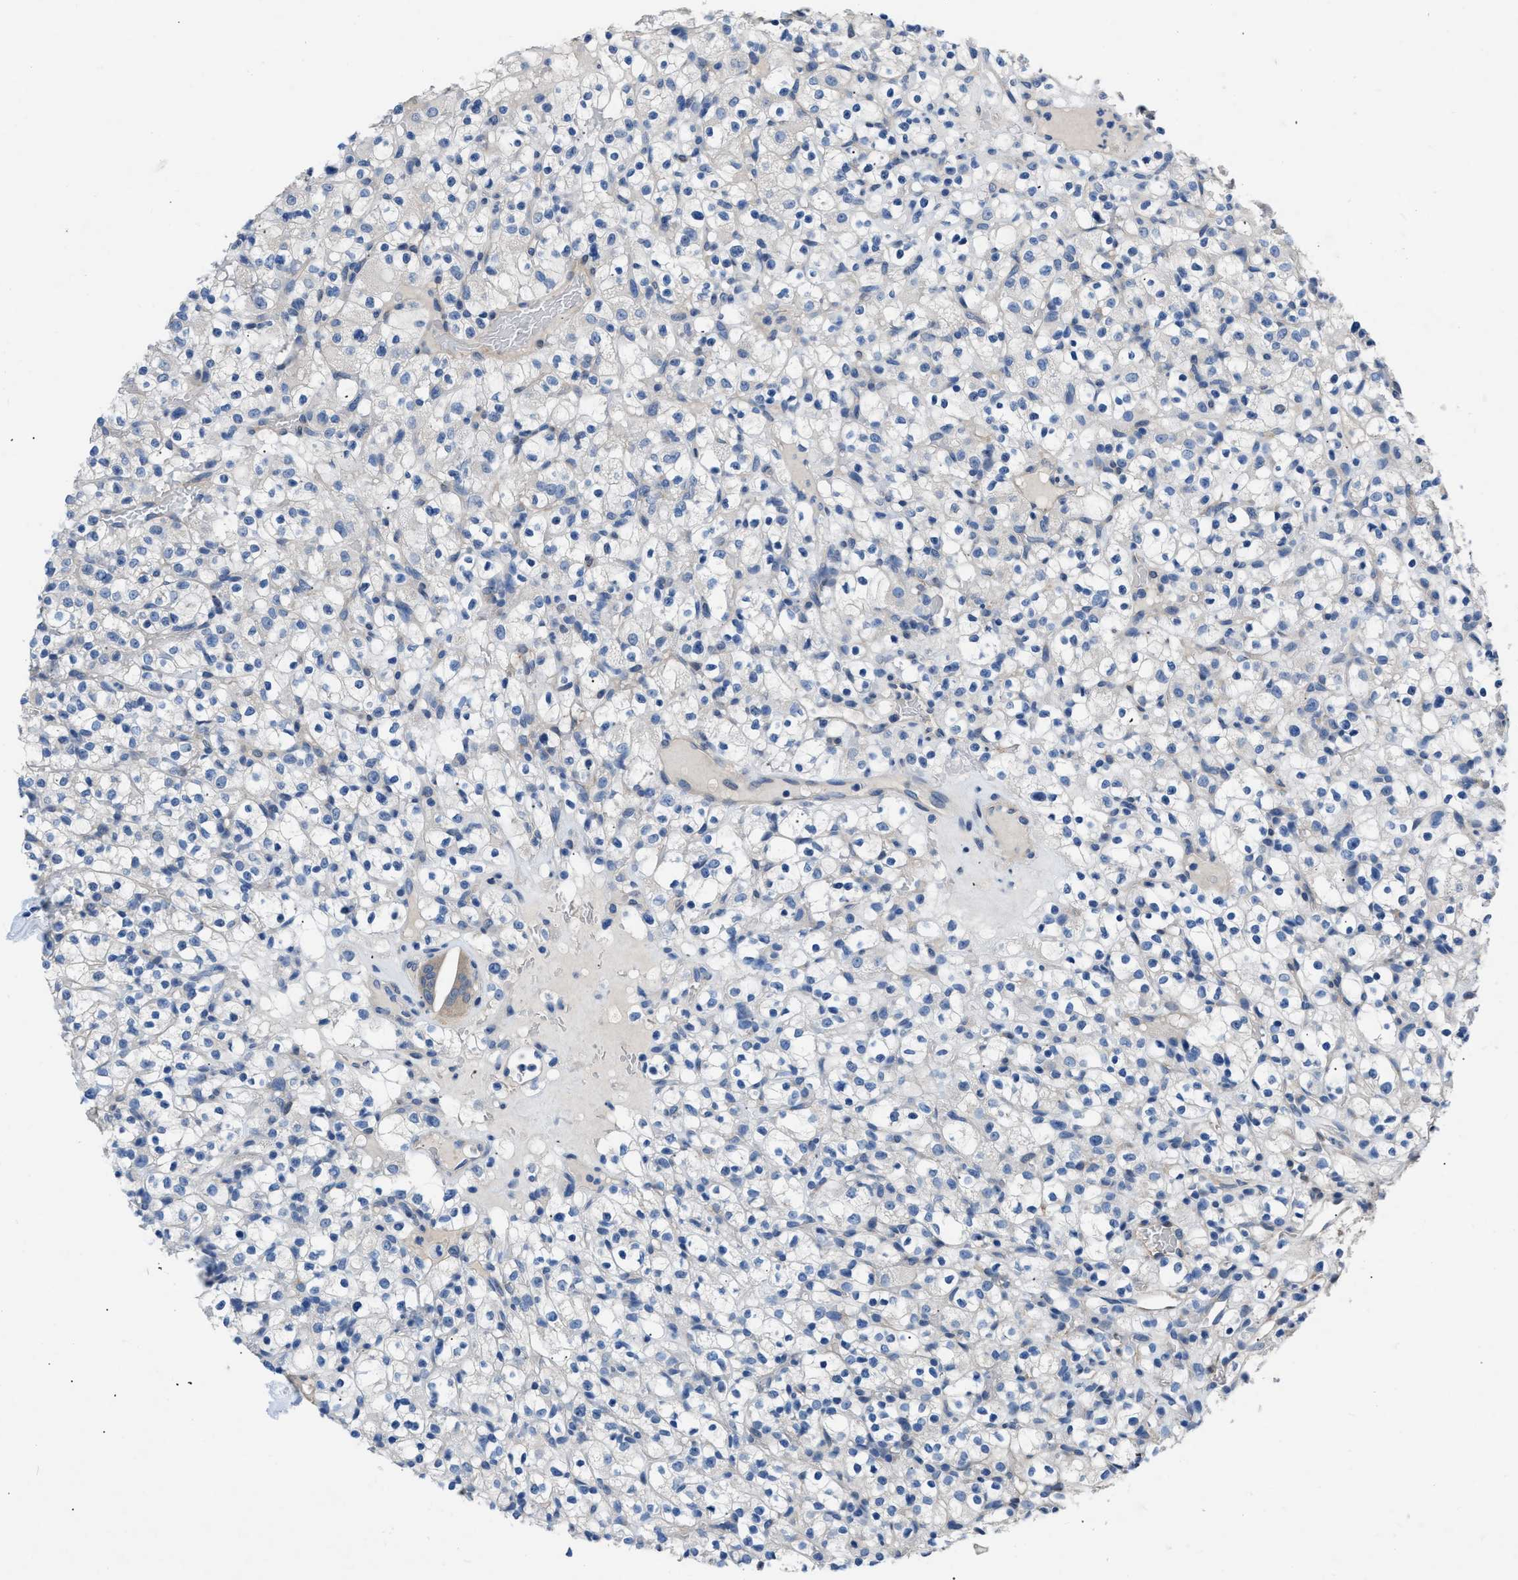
{"staining": {"intensity": "negative", "quantity": "none", "location": "none"}, "tissue": "renal cancer", "cell_type": "Tumor cells", "image_type": "cancer", "snomed": [{"axis": "morphology", "description": "Normal tissue, NOS"}, {"axis": "morphology", "description": "Adenocarcinoma, NOS"}, {"axis": "topography", "description": "Kidney"}], "caption": "Micrograph shows no significant protein staining in tumor cells of adenocarcinoma (renal).", "gene": "RBP1", "patient": {"sex": "female", "age": 72}}